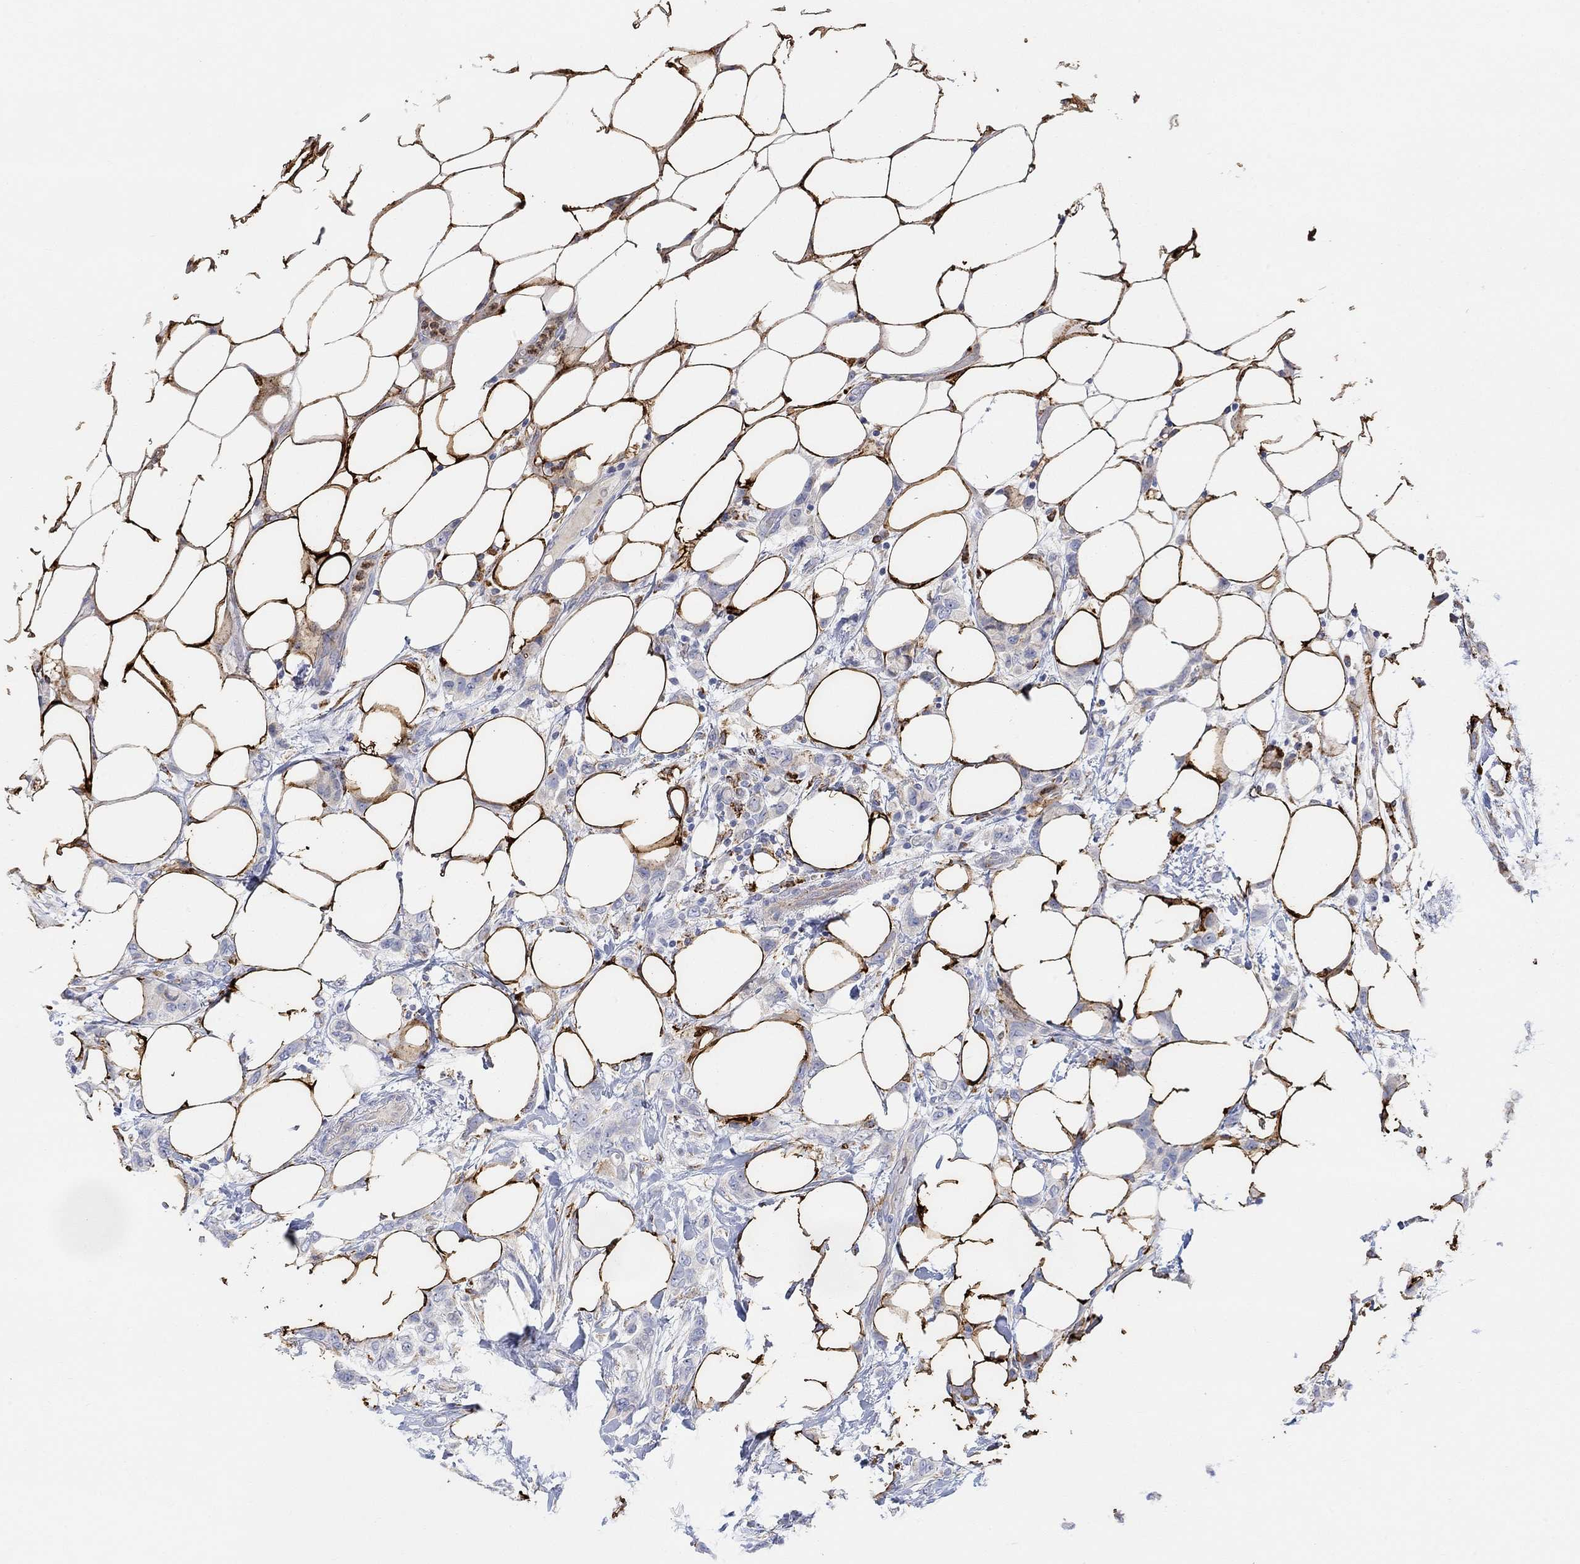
{"staining": {"intensity": "moderate", "quantity": "<25%", "location": "cytoplasmic/membranous"}, "tissue": "breast cancer", "cell_type": "Tumor cells", "image_type": "cancer", "snomed": [{"axis": "morphology", "description": "Lobular carcinoma"}, {"axis": "topography", "description": "Breast"}], "caption": "A high-resolution image shows immunohistochemistry staining of breast cancer, which demonstrates moderate cytoplasmic/membranous positivity in about <25% of tumor cells.", "gene": "ACSL1", "patient": {"sex": "female", "age": 66}}